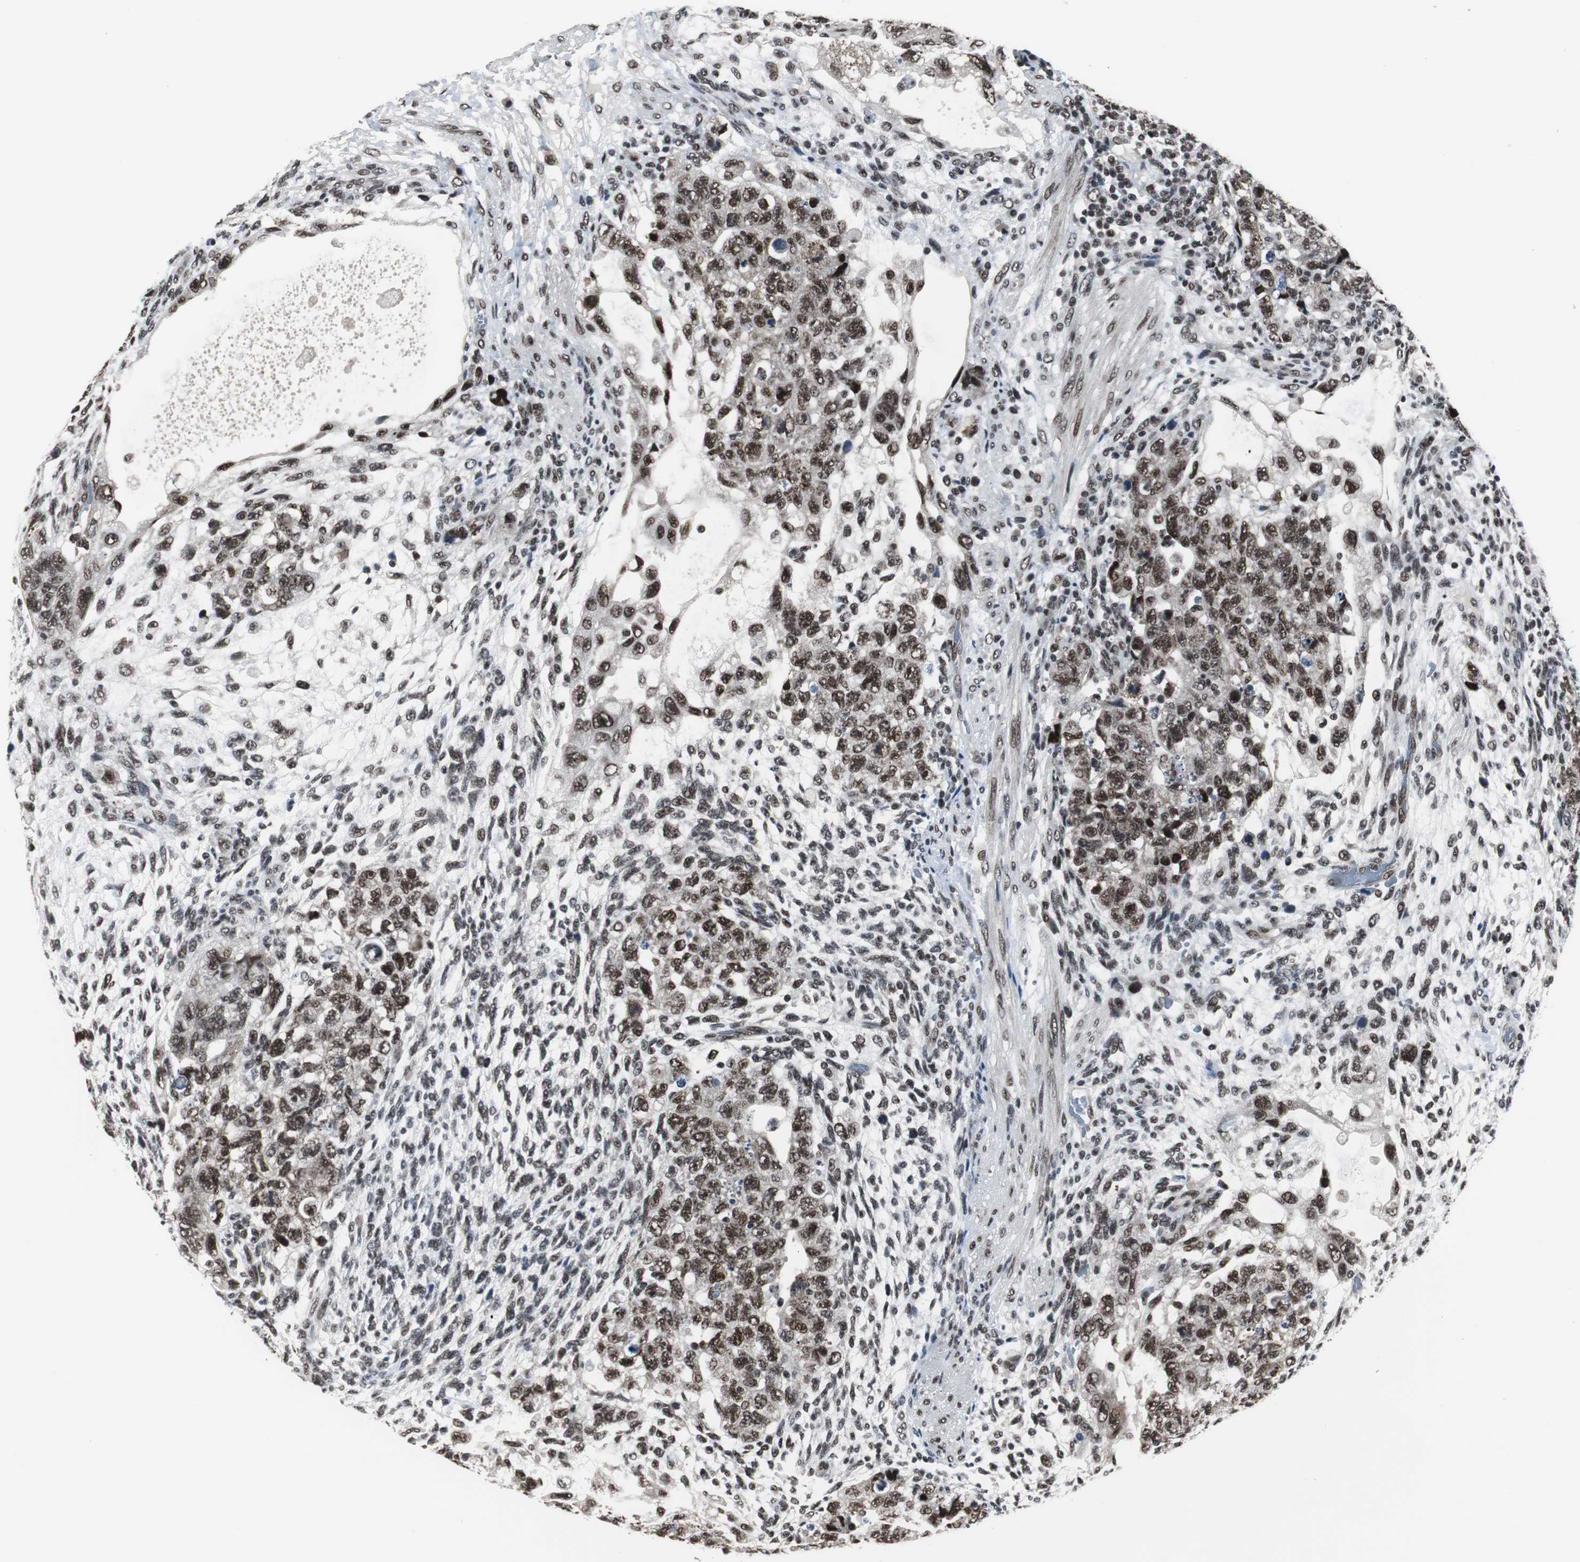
{"staining": {"intensity": "strong", "quantity": ">75%", "location": "nuclear"}, "tissue": "testis cancer", "cell_type": "Tumor cells", "image_type": "cancer", "snomed": [{"axis": "morphology", "description": "Normal tissue, NOS"}, {"axis": "morphology", "description": "Carcinoma, Embryonal, NOS"}, {"axis": "topography", "description": "Testis"}], "caption": "This is an image of IHC staining of embryonal carcinoma (testis), which shows strong expression in the nuclear of tumor cells.", "gene": "CDK9", "patient": {"sex": "male", "age": 36}}